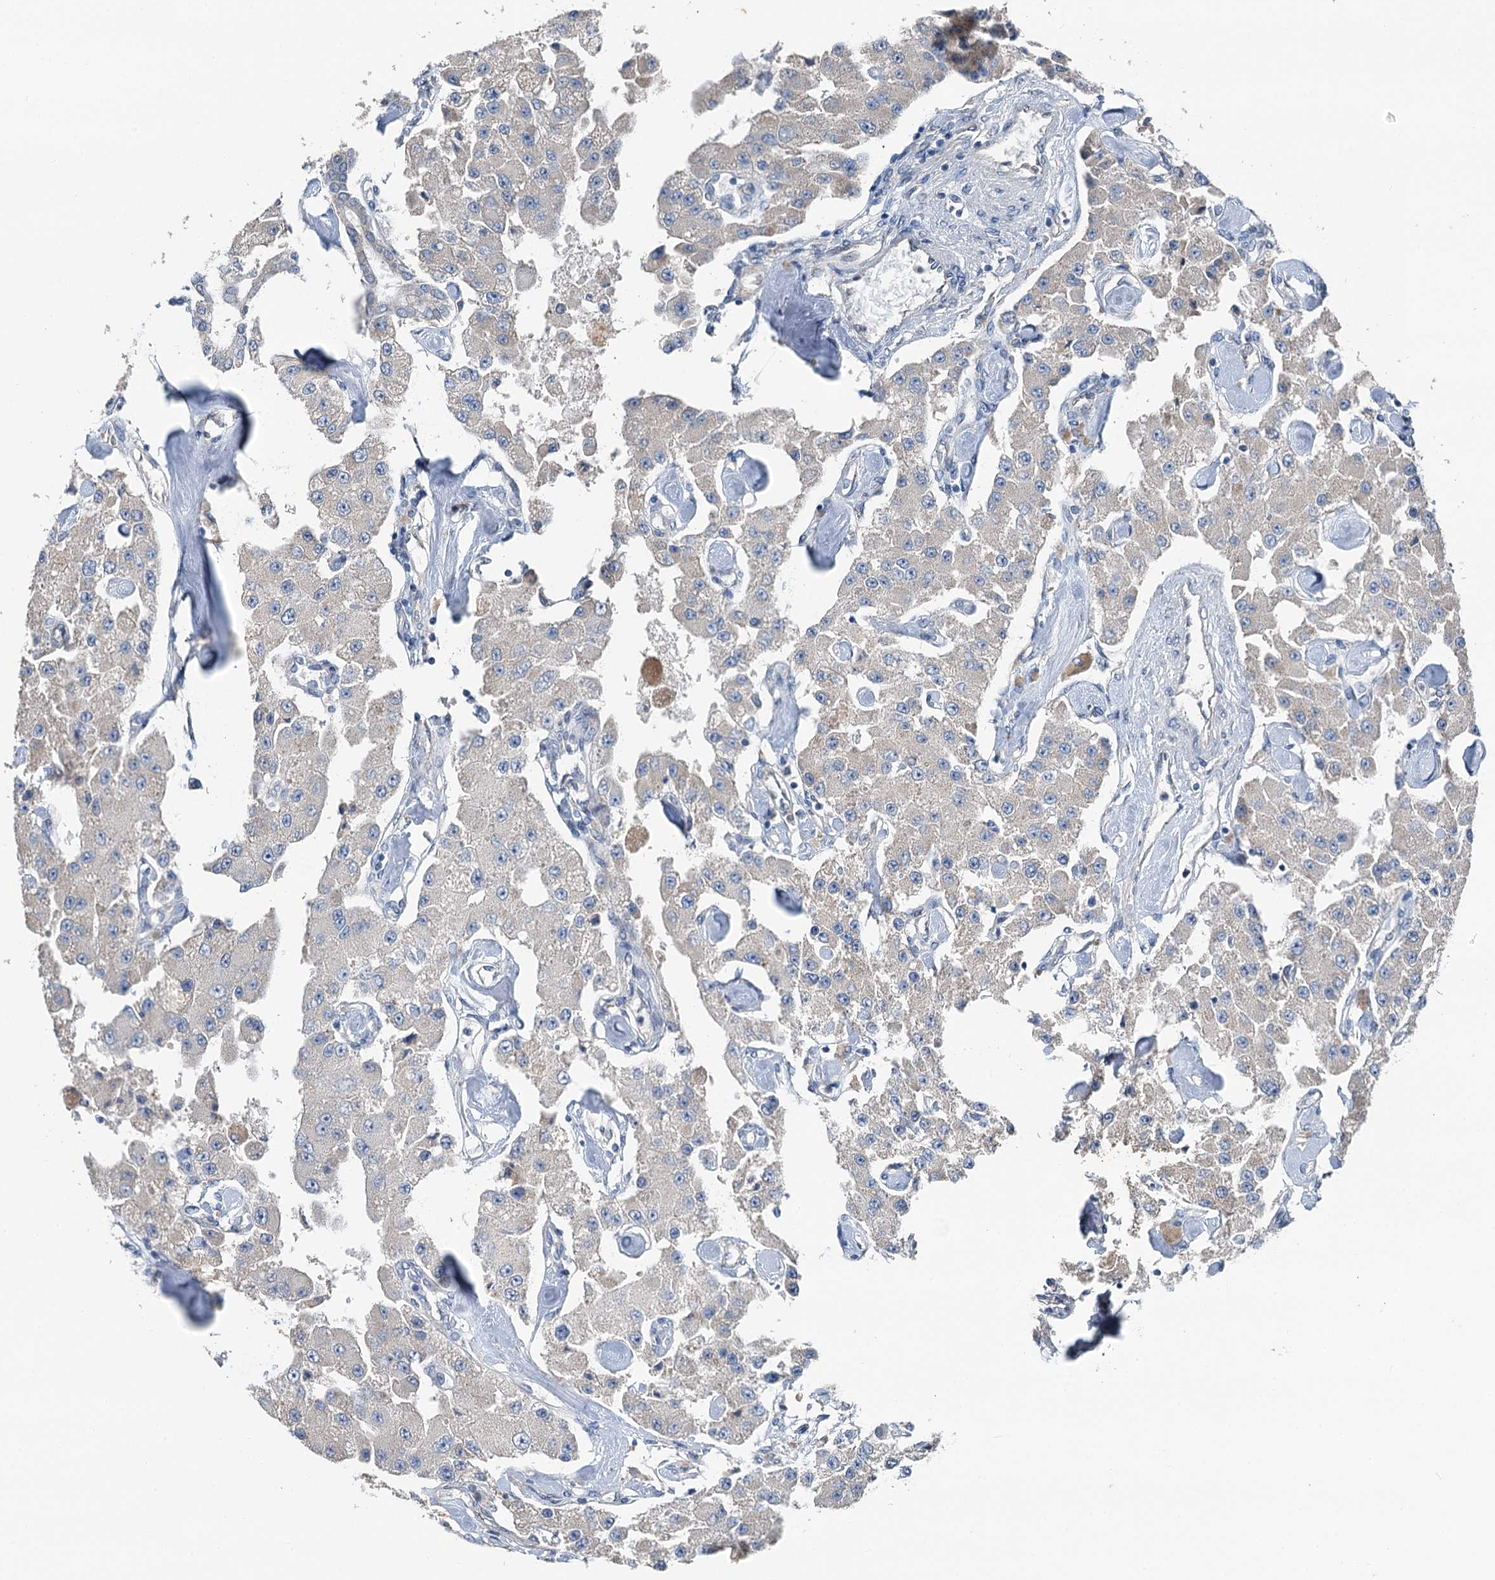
{"staining": {"intensity": "negative", "quantity": "none", "location": "none"}, "tissue": "carcinoid", "cell_type": "Tumor cells", "image_type": "cancer", "snomed": [{"axis": "morphology", "description": "Carcinoid, malignant, NOS"}, {"axis": "topography", "description": "Pancreas"}], "caption": "Immunohistochemical staining of carcinoid demonstrates no significant positivity in tumor cells. (DAB immunohistochemistry (IHC) with hematoxylin counter stain).", "gene": "C6orf120", "patient": {"sex": "male", "age": 41}}